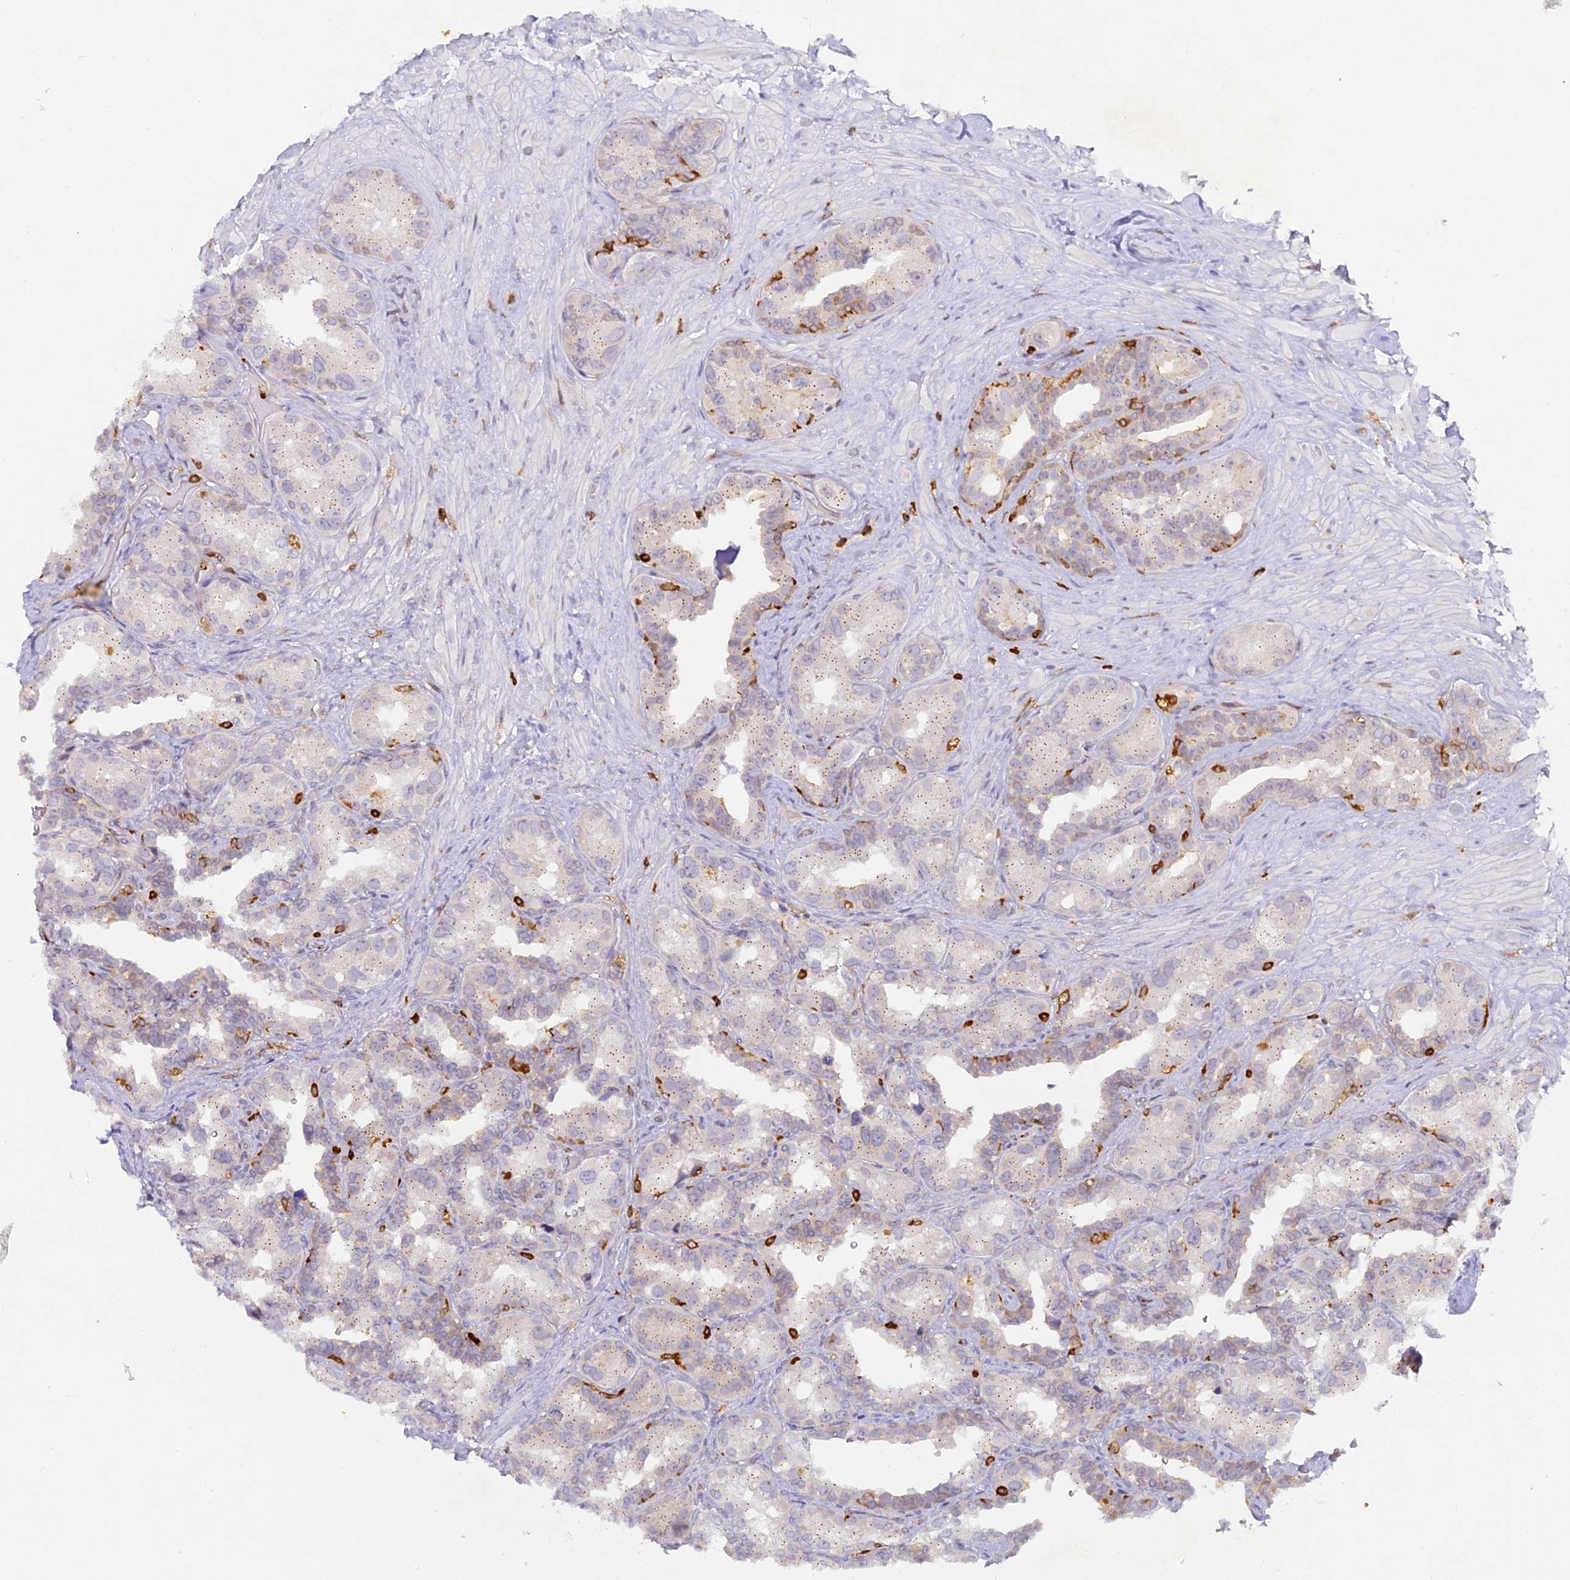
{"staining": {"intensity": "moderate", "quantity": "<25%", "location": "cytoplasmic/membranous"}, "tissue": "seminal vesicle", "cell_type": "Glandular cells", "image_type": "normal", "snomed": [{"axis": "morphology", "description": "Normal tissue, NOS"}, {"axis": "topography", "description": "Seminal veicle"}, {"axis": "topography", "description": "Peripheral nerve tissue"}], "caption": "IHC (DAB (3,3'-diaminobenzidine)) staining of unremarkable seminal vesicle reveals moderate cytoplasmic/membranous protein staining in approximately <25% of glandular cells. IHC stains the protein in brown and the nuclei are stained blue.", "gene": "FYB1", "patient": {"sex": "male", "age": 67}}